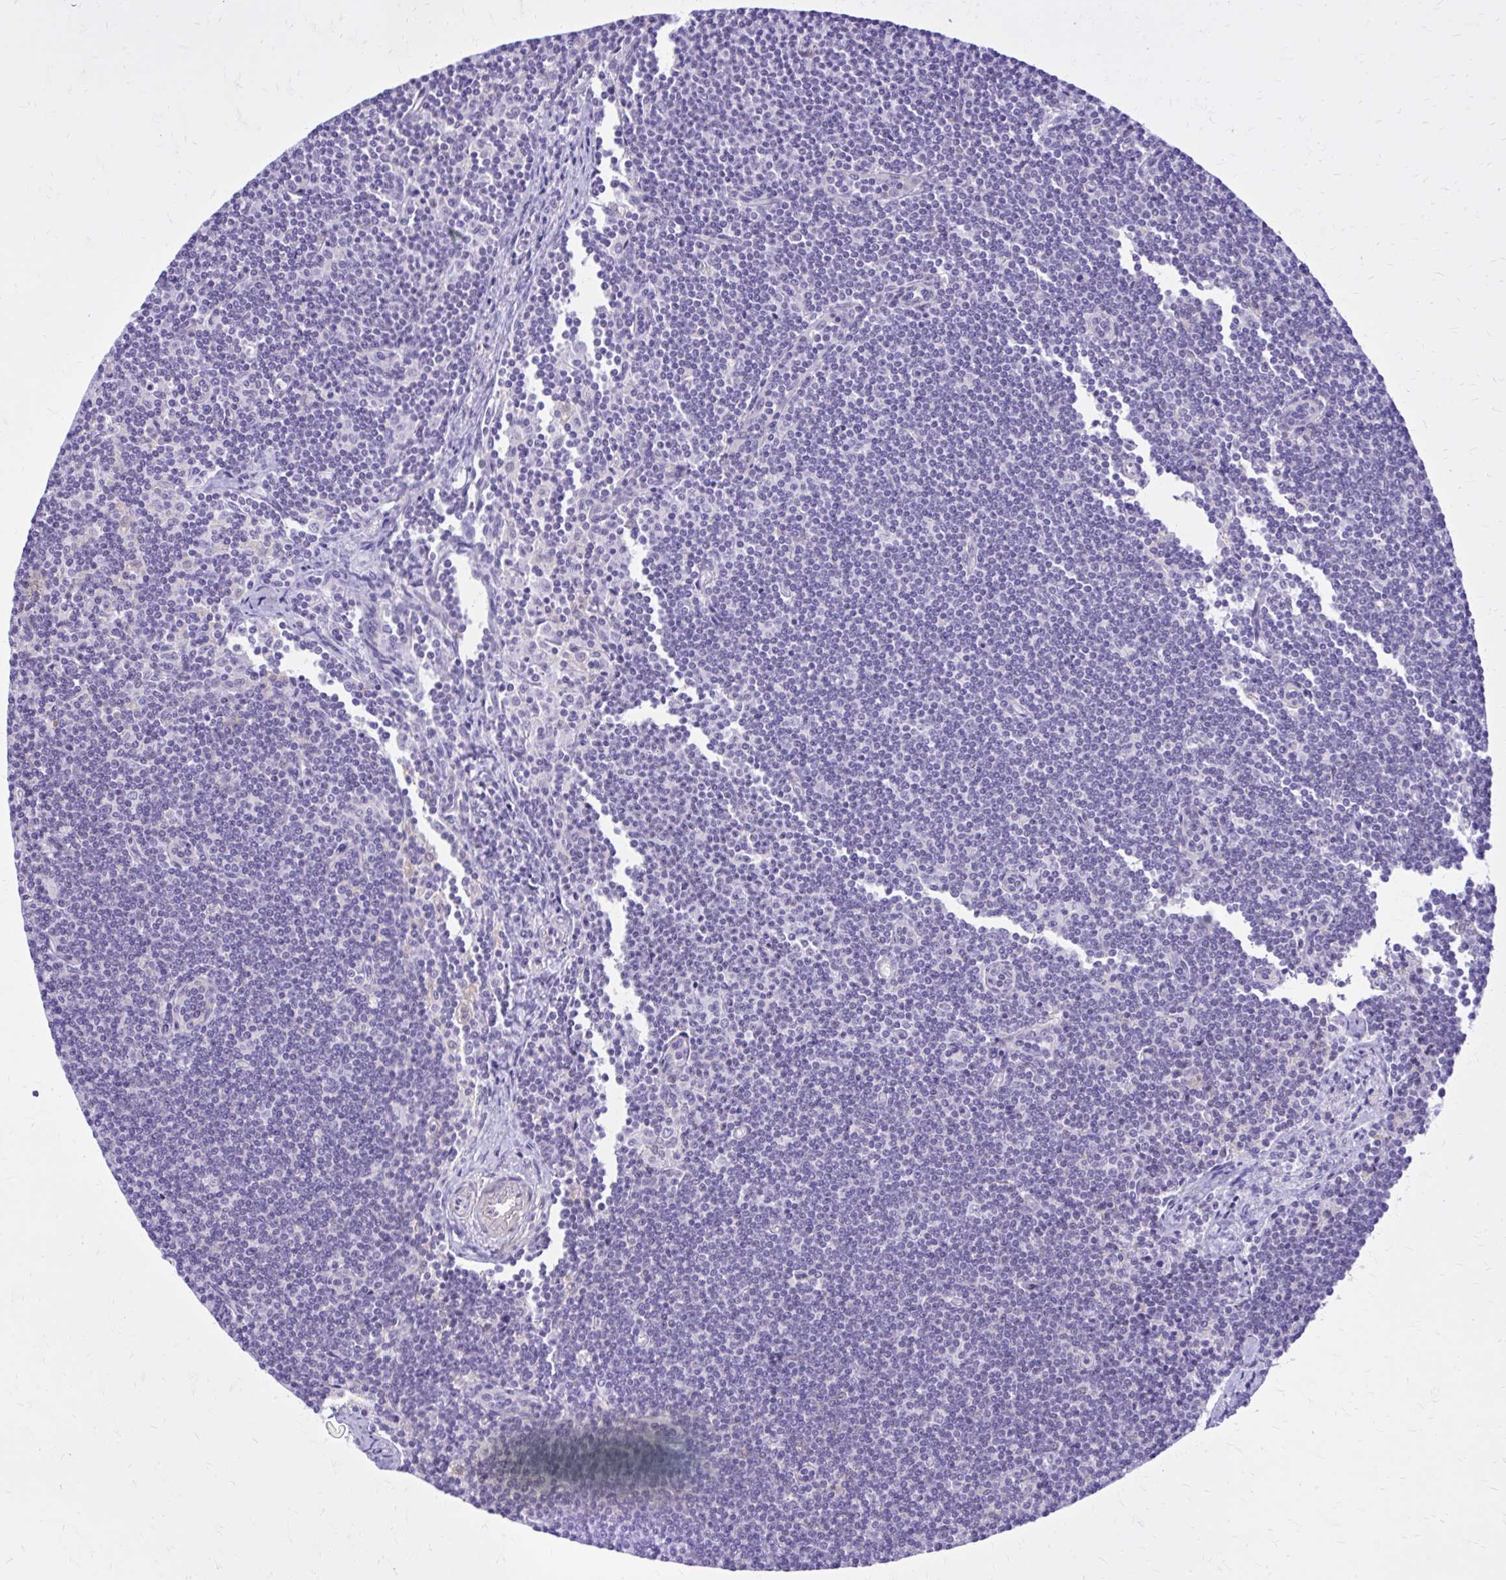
{"staining": {"intensity": "negative", "quantity": "none", "location": "none"}, "tissue": "lymphoma", "cell_type": "Tumor cells", "image_type": "cancer", "snomed": [{"axis": "morphology", "description": "Malignant lymphoma, non-Hodgkin's type, Low grade"}, {"axis": "topography", "description": "Lymph node"}], "caption": "Protein analysis of low-grade malignant lymphoma, non-Hodgkin's type exhibits no significant staining in tumor cells.", "gene": "RASL11B", "patient": {"sex": "female", "age": 73}}